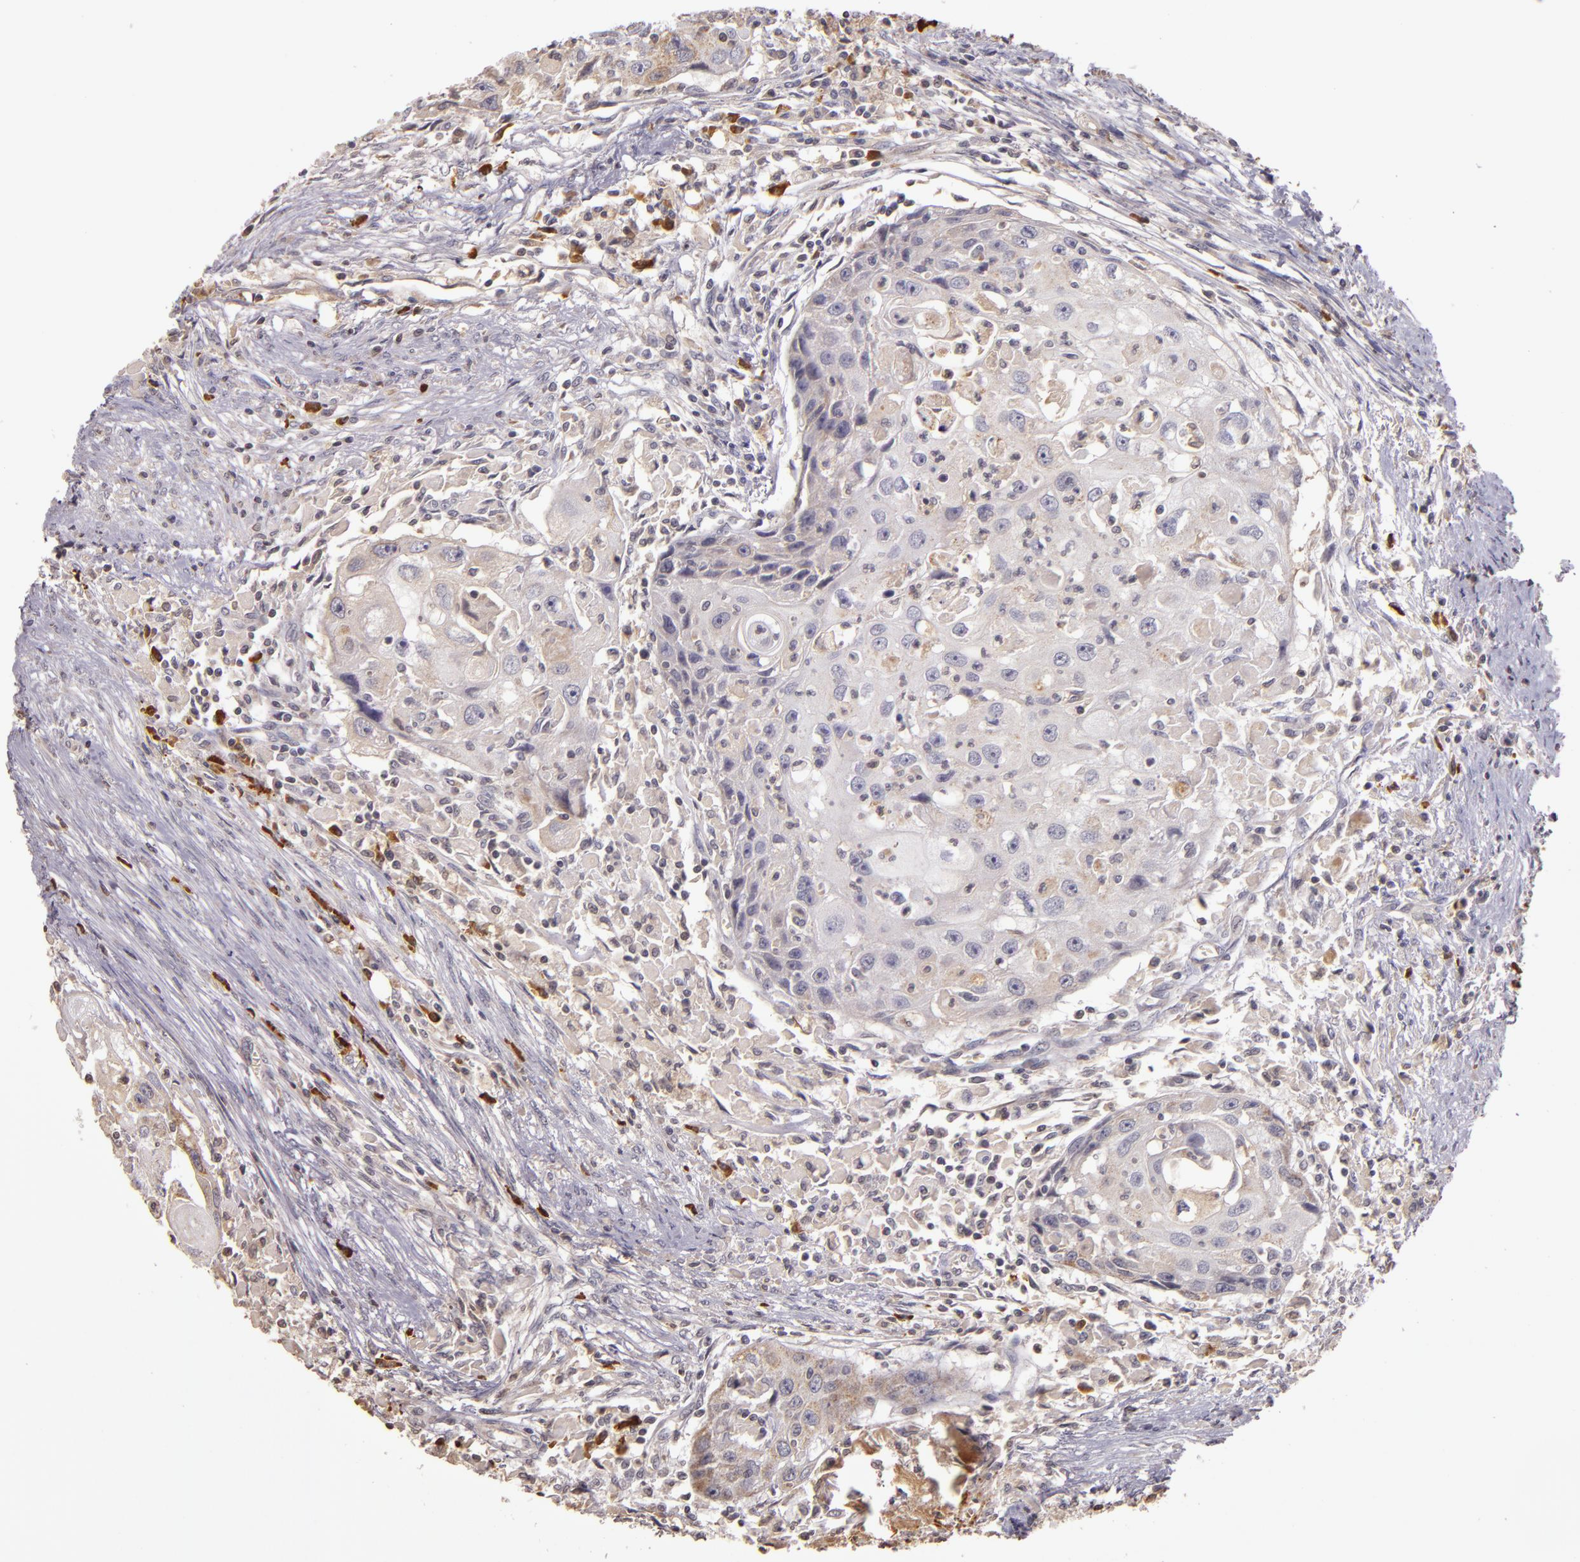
{"staining": {"intensity": "weak", "quantity": "25%-75%", "location": "cytoplasmic/membranous"}, "tissue": "head and neck cancer", "cell_type": "Tumor cells", "image_type": "cancer", "snomed": [{"axis": "morphology", "description": "Squamous cell carcinoma, NOS"}, {"axis": "topography", "description": "Head-Neck"}], "caption": "Protein staining of head and neck cancer (squamous cell carcinoma) tissue exhibits weak cytoplasmic/membranous expression in about 25%-75% of tumor cells. (DAB (3,3'-diaminobenzidine) IHC, brown staining for protein, blue staining for nuclei).", "gene": "ABL1", "patient": {"sex": "male", "age": 64}}